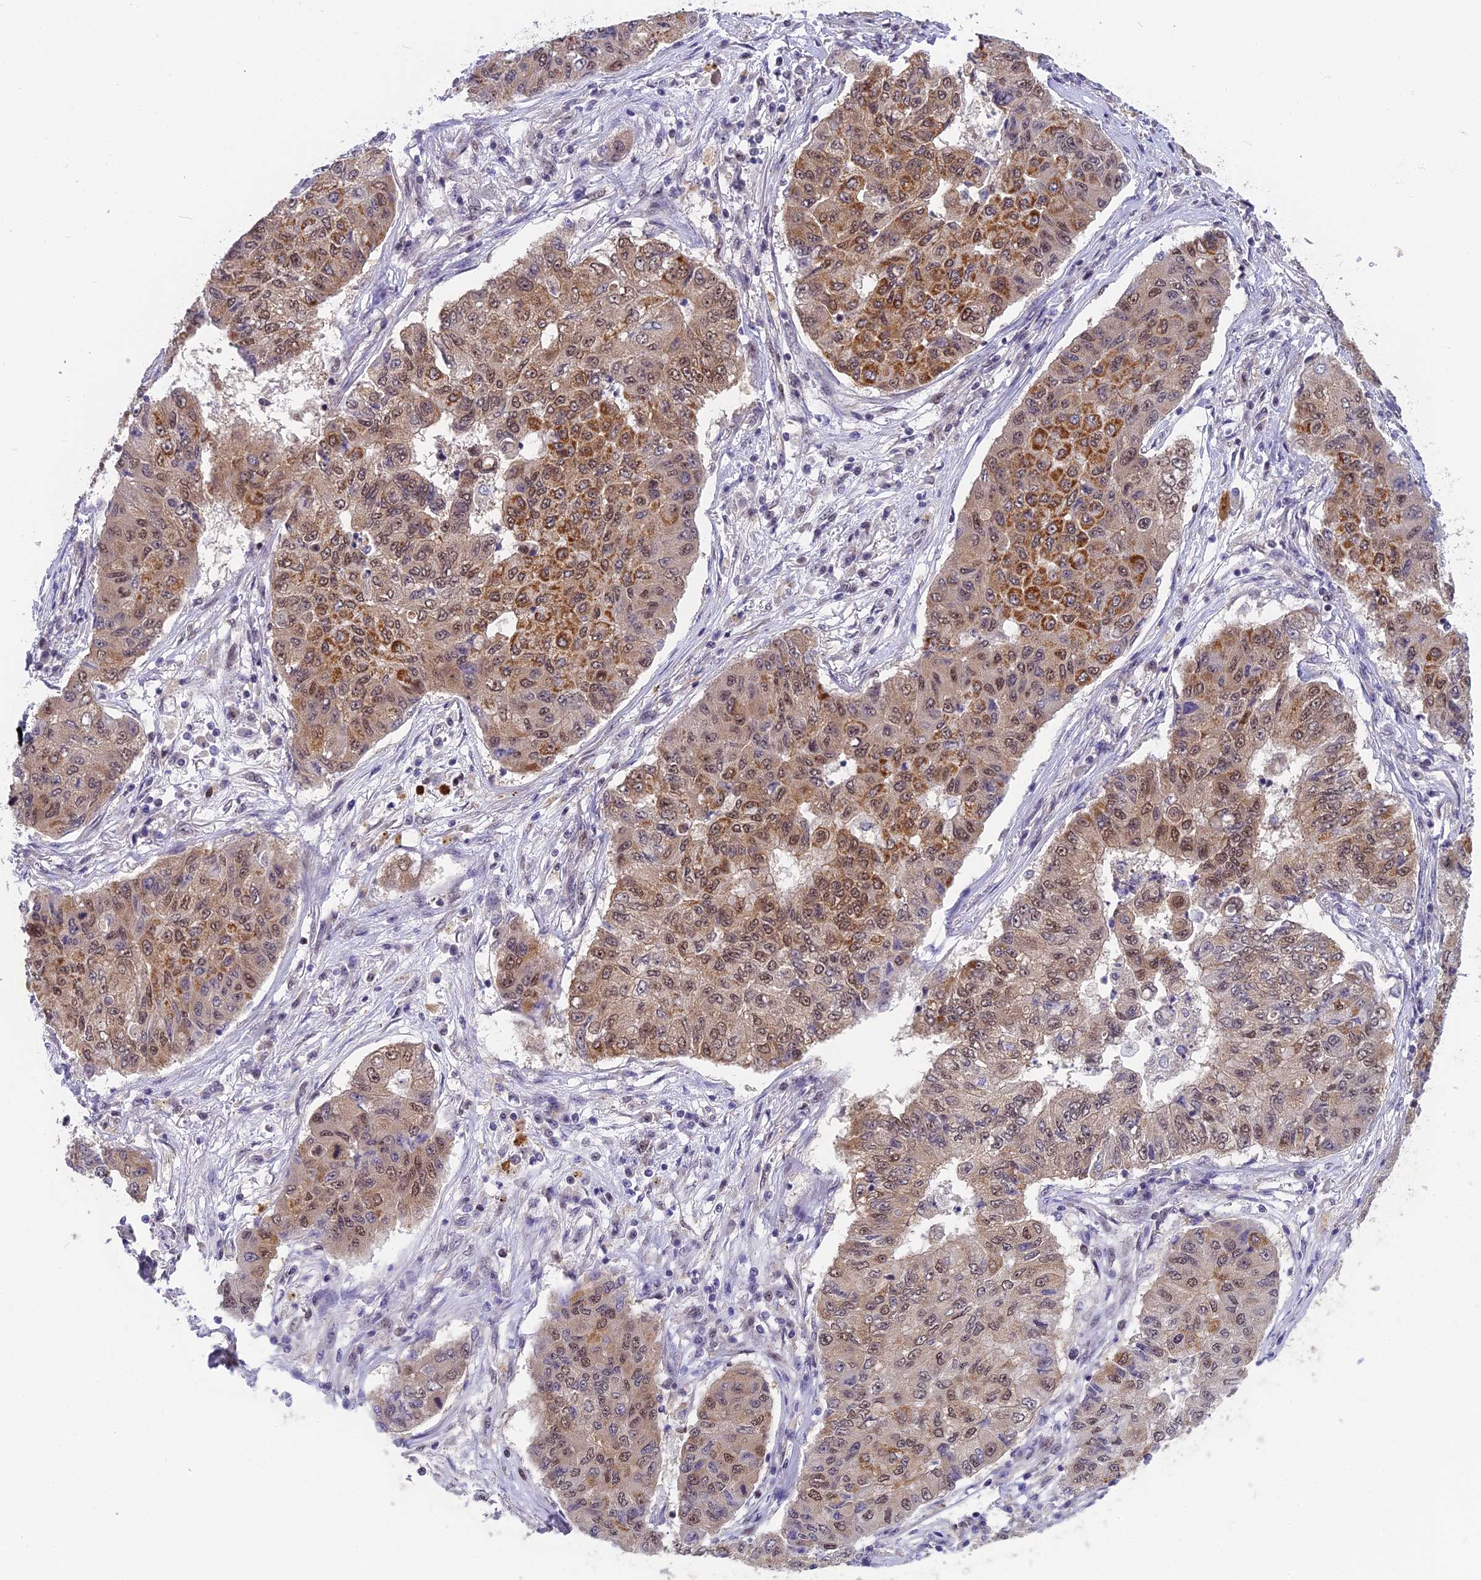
{"staining": {"intensity": "moderate", "quantity": "25%-75%", "location": "cytoplasmic/membranous,nuclear"}, "tissue": "lung cancer", "cell_type": "Tumor cells", "image_type": "cancer", "snomed": [{"axis": "morphology", "description": "Squamous cell carcinoma, NOS"}, {"axis": "topography", "description": "Lung"}], "caption": "Immunohistochemical staining of lung squamous cell carcinoma demonstrates medium levels of moderate cytoplasmic/membranous and nuclear expression in about 25%-75% of tumor cells.", "gene": "CMC1", "patient": {"sex": "male", "age": 74}}